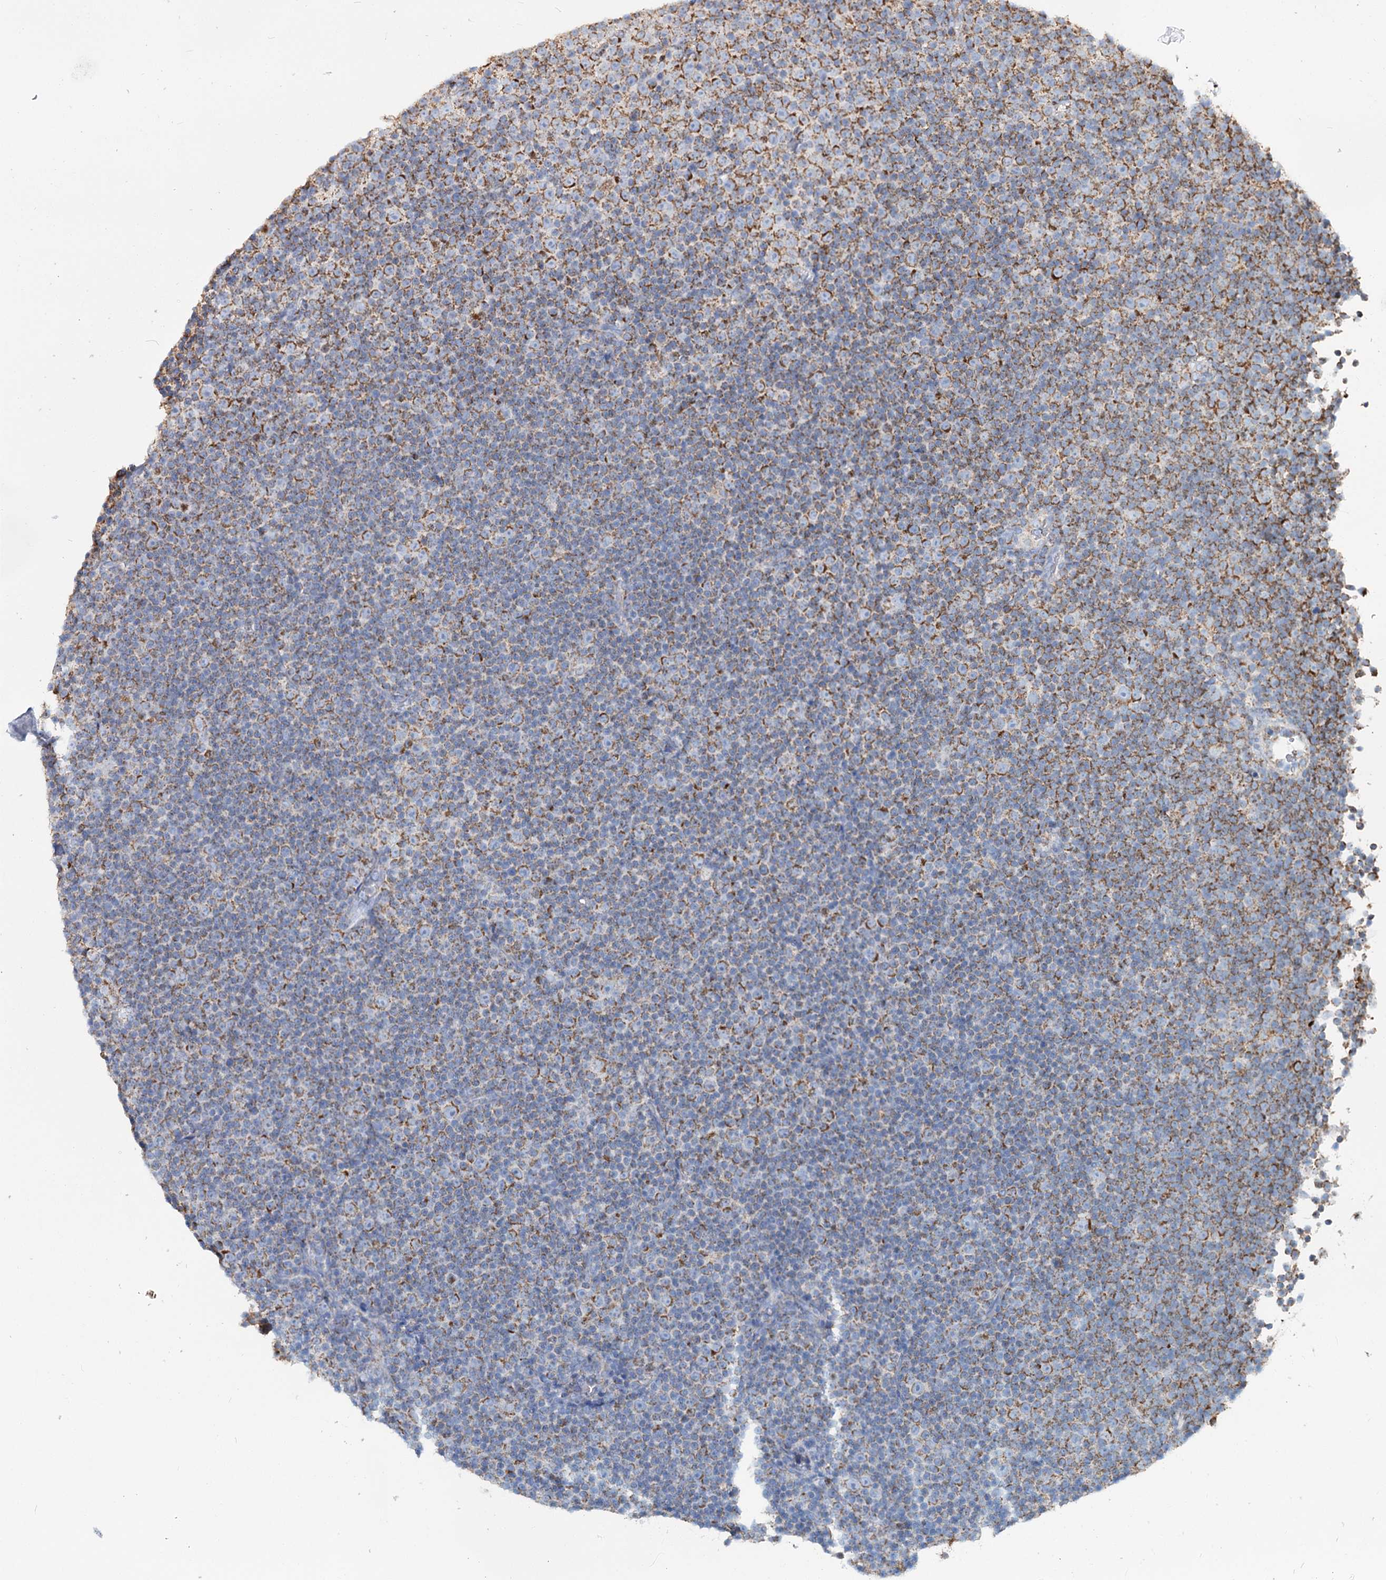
{"staining": {"intensity": "moderate", "quantity": ">75%", "location": "cytoplasmic/membranous"}, "tissue": "lymphoma", "cell_type": "Tumor cells", "image_type": "cancer", "snomed": [{"axis": "morphology", "description": "Malignant lymphoma, non-Hodgkin's type, Low grade"}, {"axis": "topography", "description": "Lymph node"}], "caption": "Tumor cells demonstrate moderate cytoplasmic/membranous positivity in about >75% of cells in lymphoma.", "gene": "MCCC2", "patient": {"sex": "female", "age": 67}}